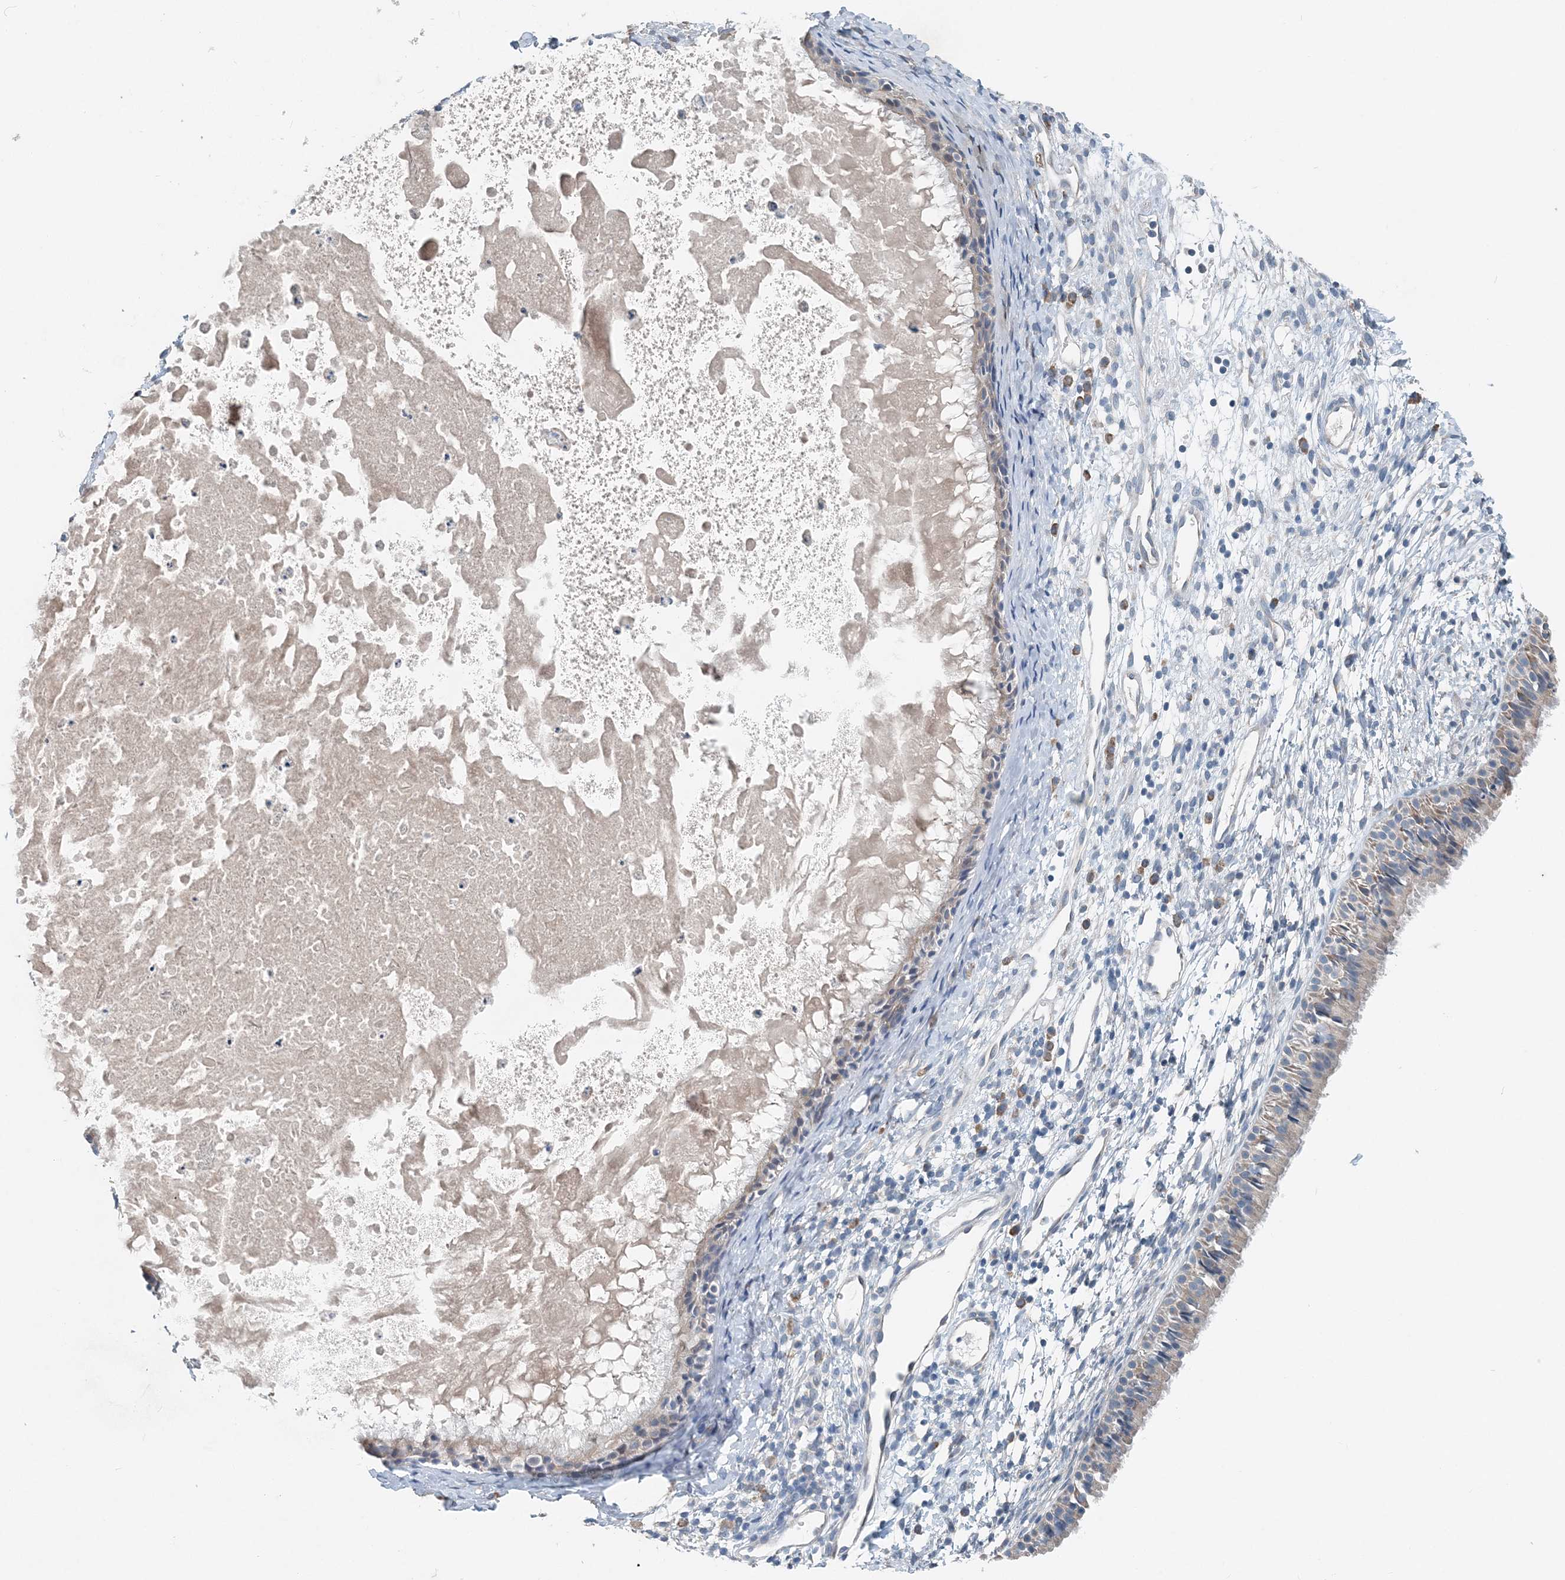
{"staining": {"intensity": "weak", "quantity": "25%-75%", "location": "cytoplasmic/membranous"}, "tissue": "nasopharynx", "cell_type": "Respiratory epithelial cells", "image_type": "normal", "snomed": [{"axis": "morphology", "description": "Normal tissue, NOS"}, {"axis": "topography", "description": "Nasopharynx"}], "caption": "A low amount of weak cytoplasmic/membranous staining is present in about 25%-75% of respiratory epithelial cells in benign nasopharynx.", "gene": "EEF1A2", "patient": {"sex": "male", "age": 22}}